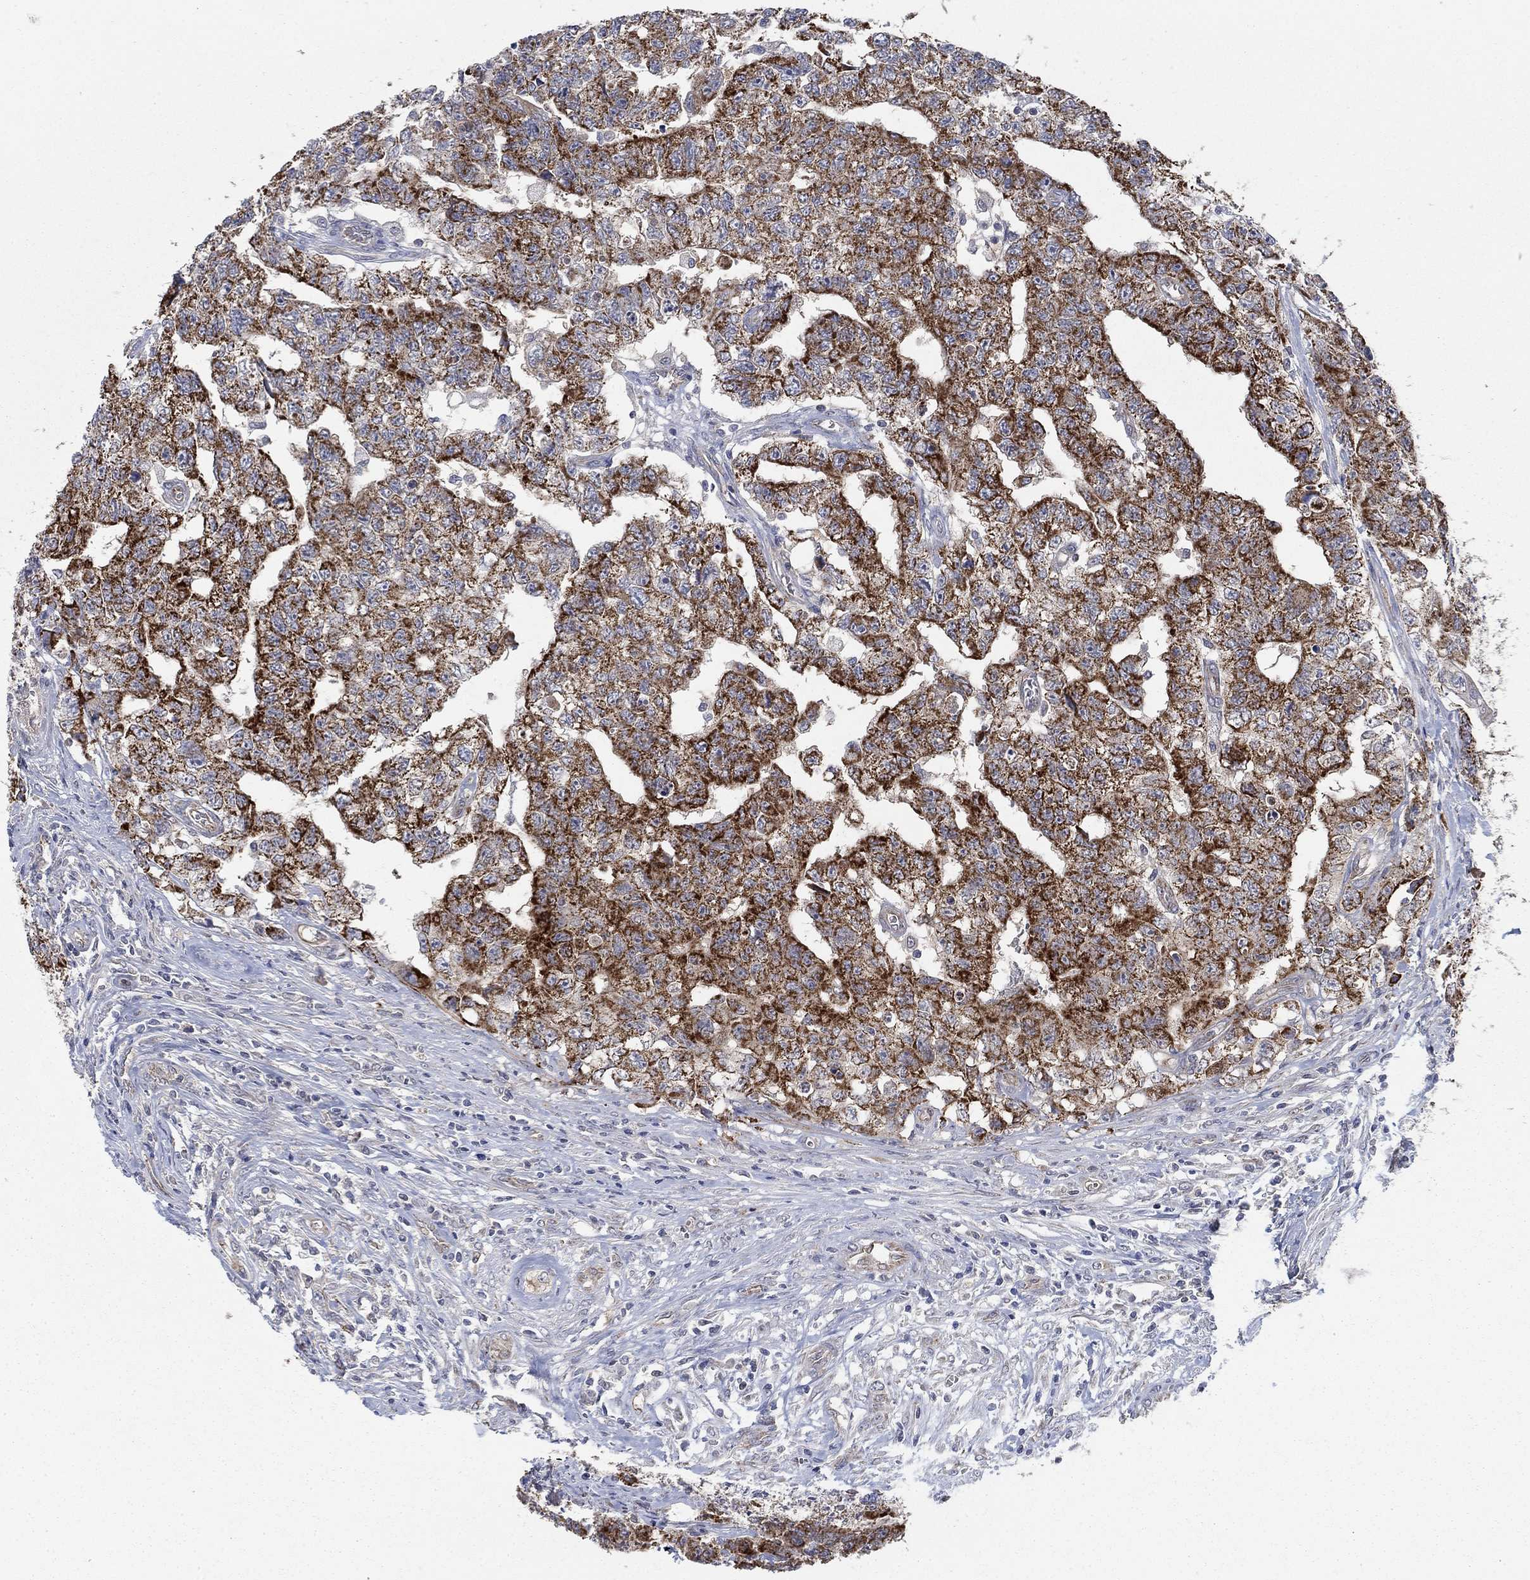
{"staining": {"intensity": "strong", "quantity": ">75%", "location": "cytoplasmic/membranous"}, "tissue": "testis cancer", "cell_type": "Tumor cells", "image_type": "cancer", "snomed": [{"axis": "morphology", "description": "Carcinoma, Embryonal, NOS"}, {"axis": "topography", "description": "Testis"}], "caption": "Protein expression analysis of human testis cancer reveals strong cytoplasmic/membranous expression in approximately >75% of tumor cells.", "gene": "NME7", "patient": {"sex": "male", "age": 24}}